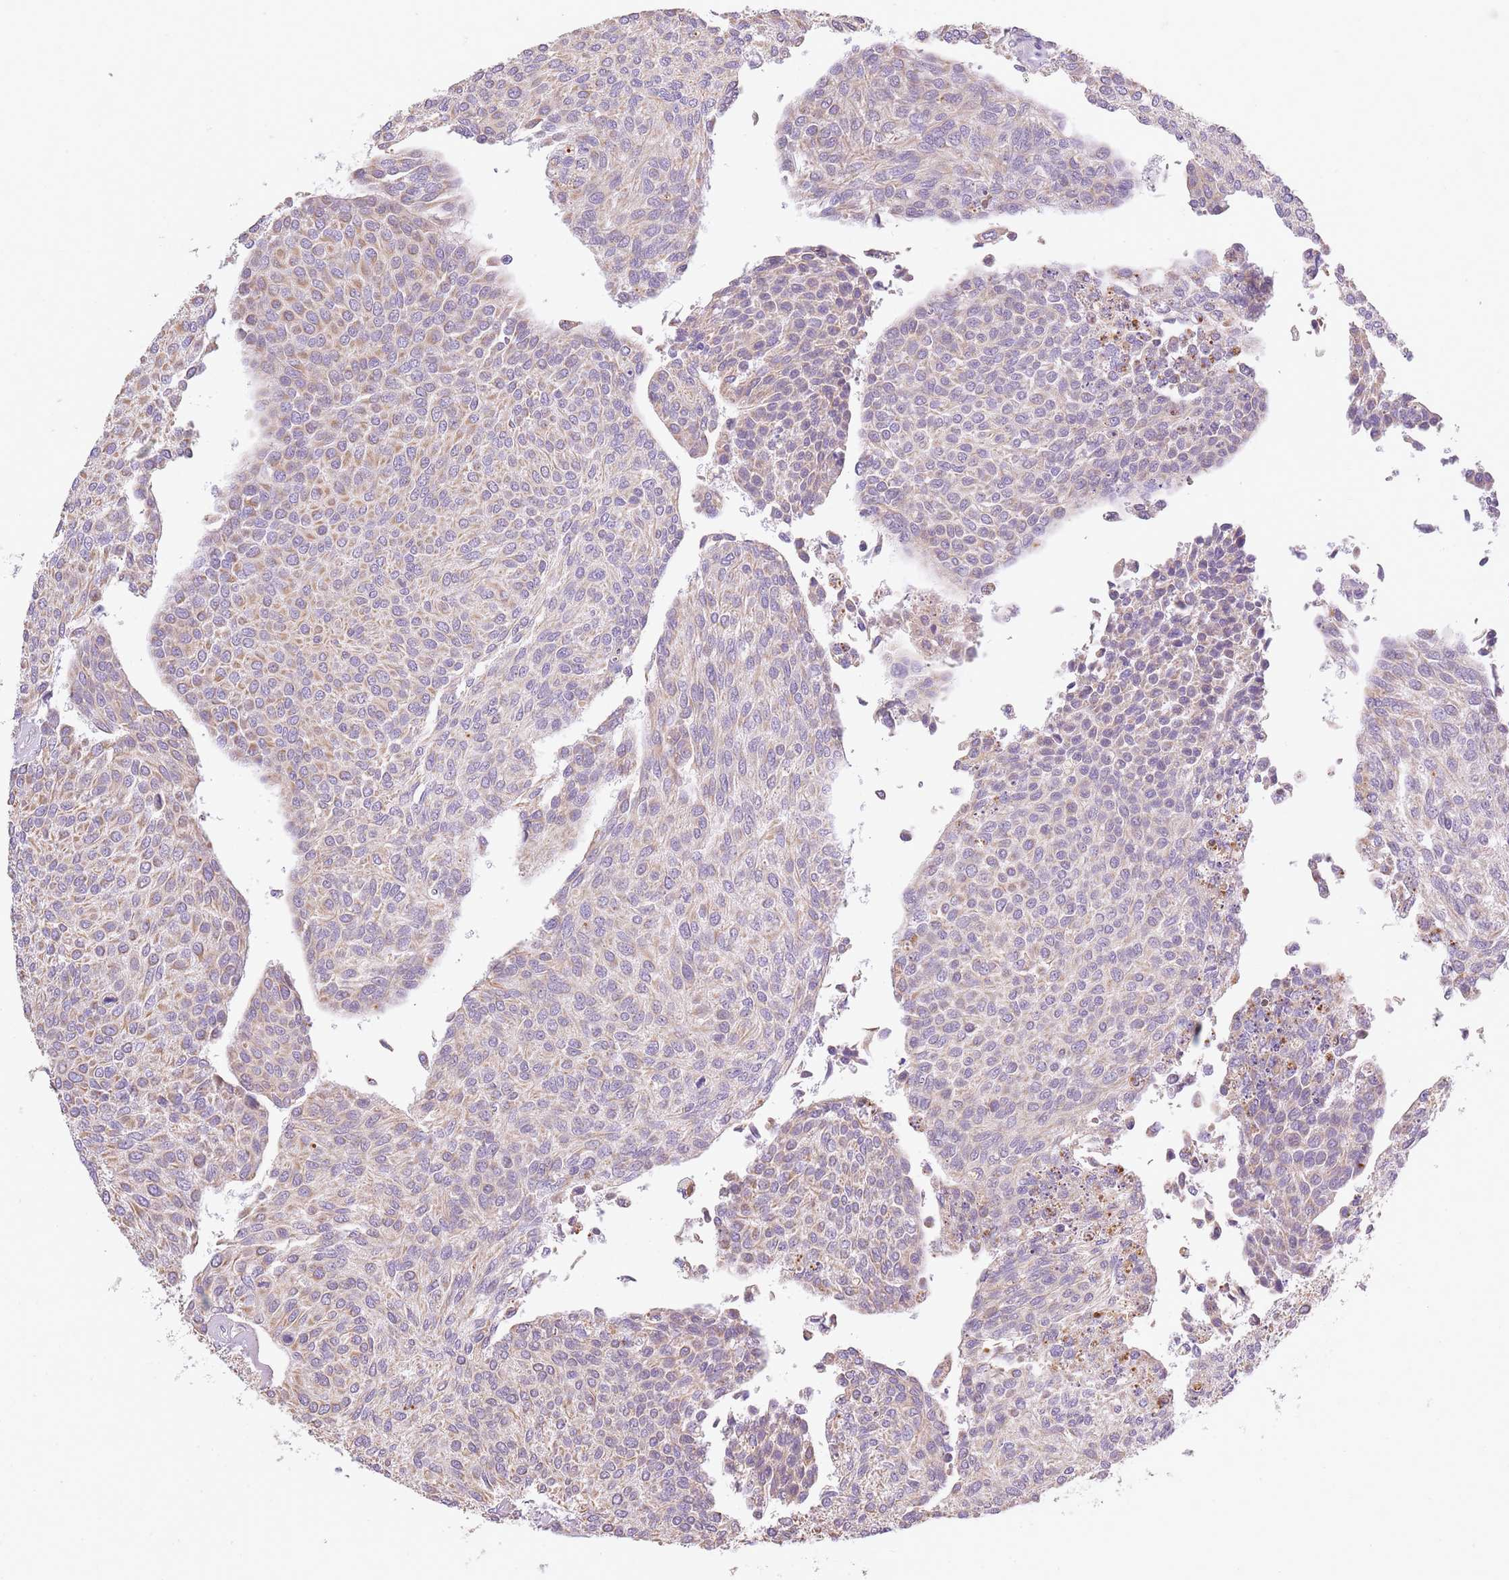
{"staining": {"intensity": "weak", "quantity": ">75%", "location": "cytoplasmic/membranous"}, "tissue": "urothelial cancer", "cell_type": "Tumor cells", "image_type": "cancer", "snomed": [{"axis": "morphology", "description": "Urothelial carcinoma, NOS"}, {"axis": "topography", "description": "Urinary bladder"}], "caption": "Tumor cells show low levels of weak cytoplasmic/membranous expression in approximately >75% of cells in human urothelial cancer.", "gene": "AP3M2", "patient": {"sex": "male", "age": 55}}